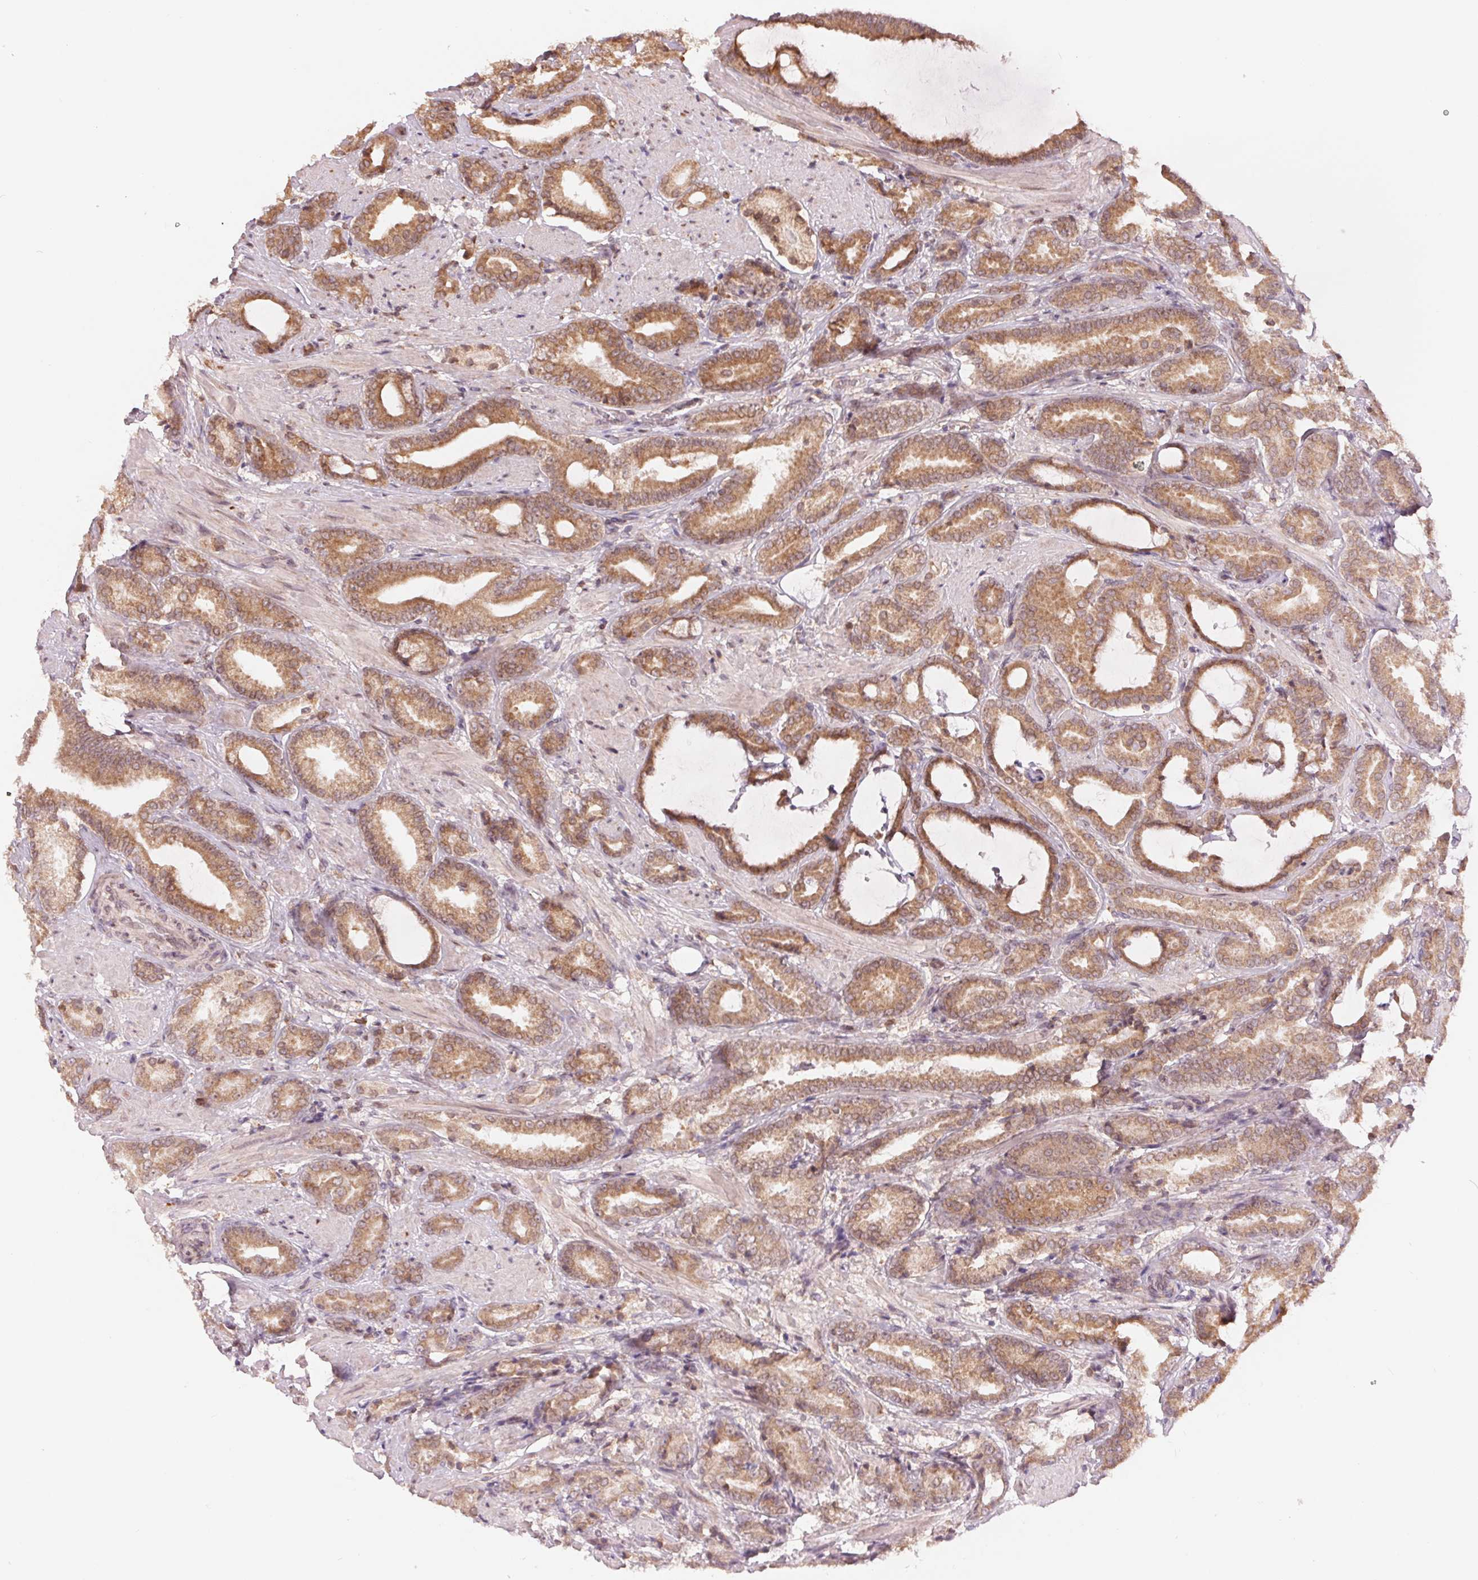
{"staining": {"intensity": "moderate", "quantity": ">75%", "location": "cytoplasmic/membranous"}, "tissue": "prostate cancer", "cell_type": "Tumor cells", "image_type": "cancer", "snomed": [{"axis": "morphology", "description": "Adenocarcinoma, High grade"}, {"axis": "topography", "description": "Prostate"}], "caption": "Immunohistochemistry histopathology image of human prostate cancer stained for a protein (brown), which reveals medium levels of moderate cytoplasmic/membranous staining in approximately >75% of tumor cells.", "gene": "TECR", "patient": {"sex": "male", "age": 56}}